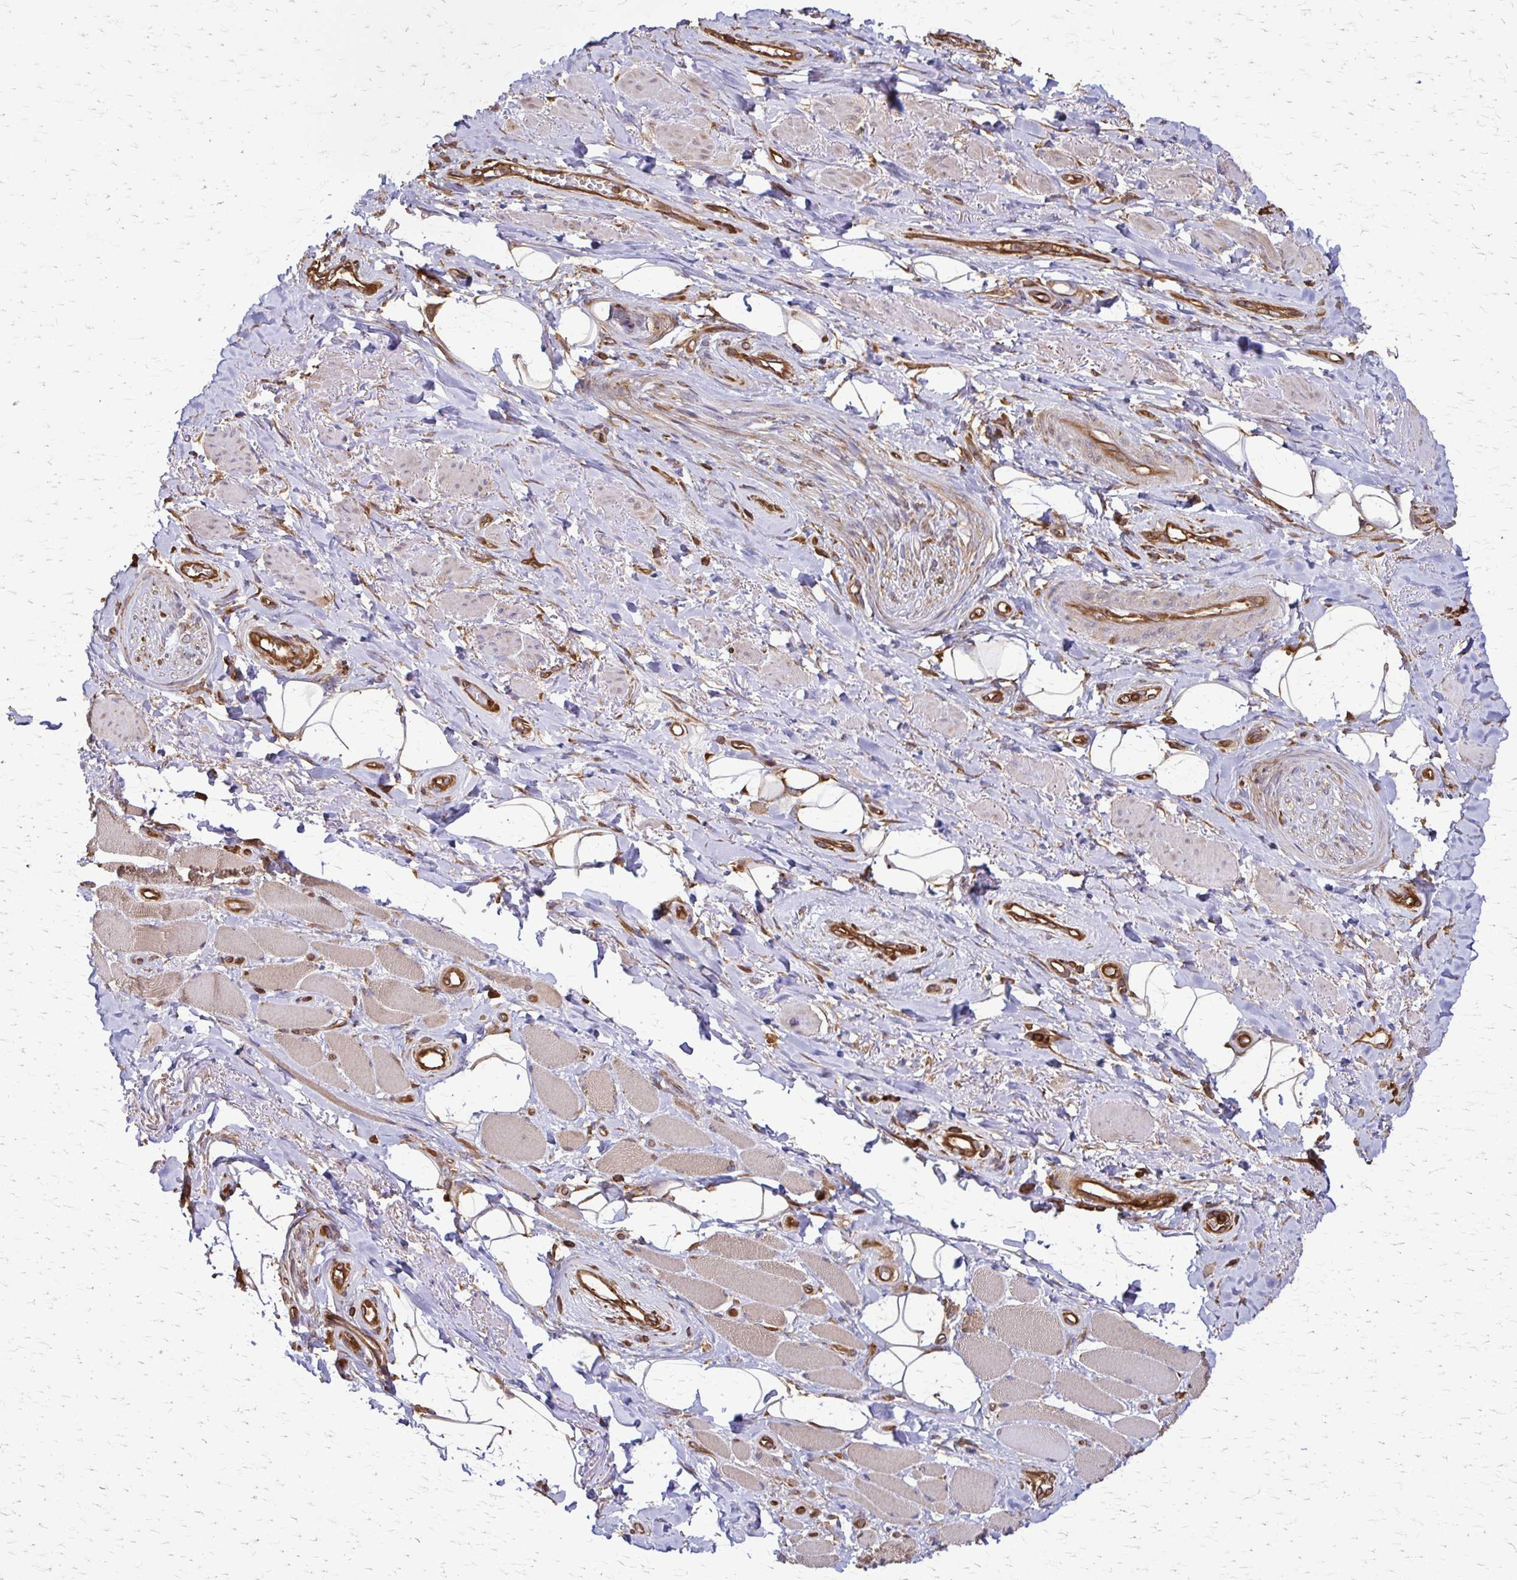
{"staining": {"intensity": "moderate", "quantity": "<25%", "location": "cytoplasmic/membranous"}, "tissue": "adipose tissue", "cell_type": "Adipocytes", "image_type": "normal", "snomed": [{"axis": "morphology", "description": "Normal tissue, NOS"}, {"axis": "topography", "description": "Anal"}, {"axis": "topography", "description": "Peripheral nerve tissue"}], "caption": "IHC (DAB (3,3'-diaminobenzidine)) staining of normal human adipose tissue shows moderate cytoplasmic/membranous protein expression in approximately <25% of adipocytes. (Brightfield microscopy of DAB IHC at high magnification).", "gene": "EEF2", "patient": {"sex": "male", "age": 53}}